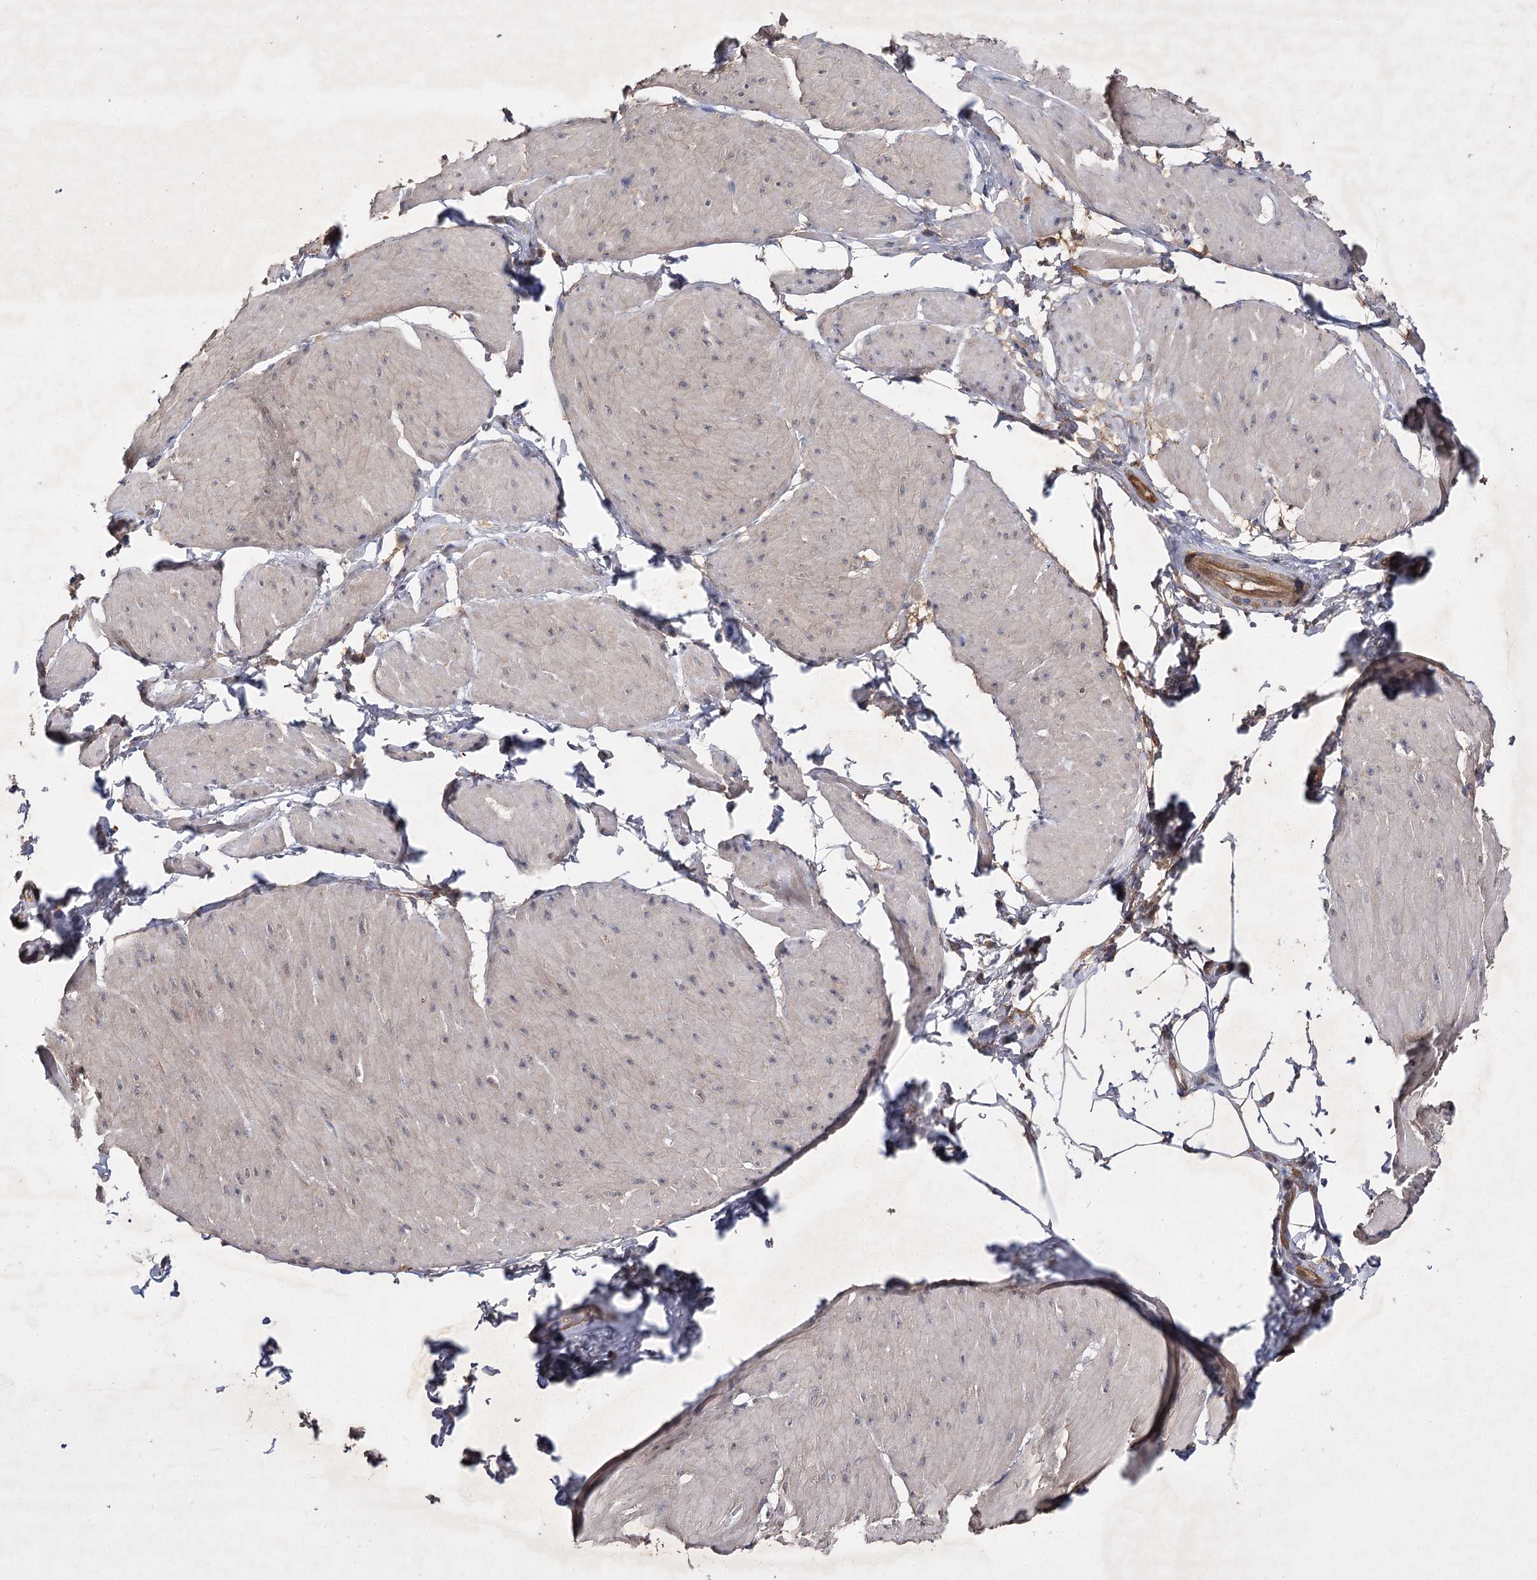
{"staining": {"intensity": "negative", "quantity": "none", "location": "none"}, "tissue": "smooth muscle", "cell_type": "Smooth muscle cells", "image_type": "normal", "snomed": [{"axis": "morphology", "description": "Urothelial carcinoma, High grade"}, {"axis": "topography", "description": "Urinary bladder"}], "caption": "Immunohistochemistry image of unremarkable smooth muscle stained for a protein (brown), which demonstrates no staining in smooth muscle cells. Nuclei are stained in blue.", "gene": "BCR", "patient": {"sex": "male", "age": 46}}